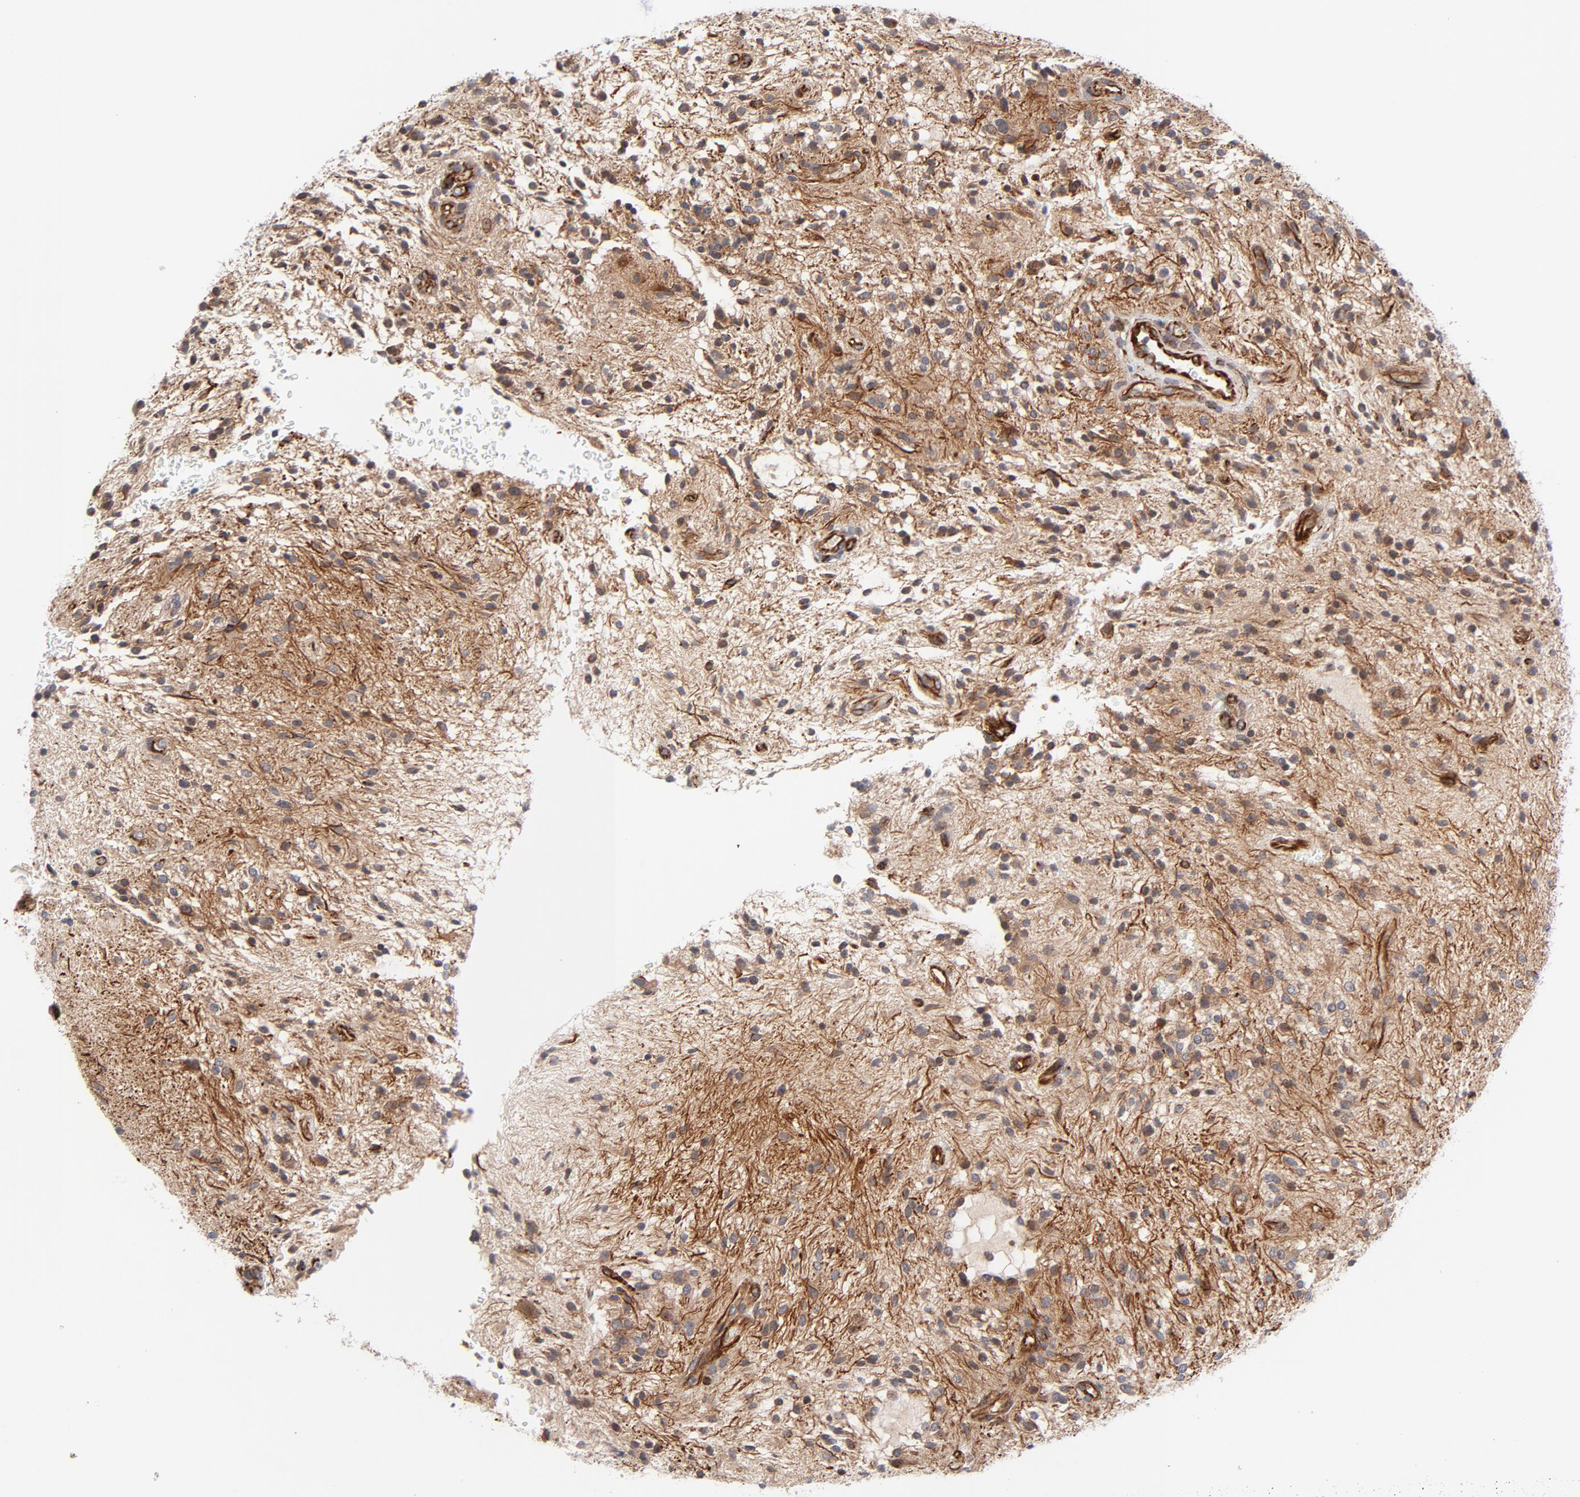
{"staining": {"intensity": "weak", "quantity": "25%-75%", "location": "cytoplasmic/membranous"}, "tissue": "glioma", "cell_type": "Tumor cells", "image_type": "cancer", "snomed": [{"axis": "morphology", "description": "Glioma, malignant, NOS"}, {"axis": "topography", "description": "Cerebellum"}], "caption": "Immunohistochemistry (IHC) of glioma shows low levels of weak cytoplasmic/membranous positivity in approximately 25%-75% of tumor cells. (DAB (3,3'-diaminobenzidine) IHC, brown staining for protein, blue staining for nuclei).", "gene": "DNAAF2", "patient": {"sex": "female", "age": 10}}